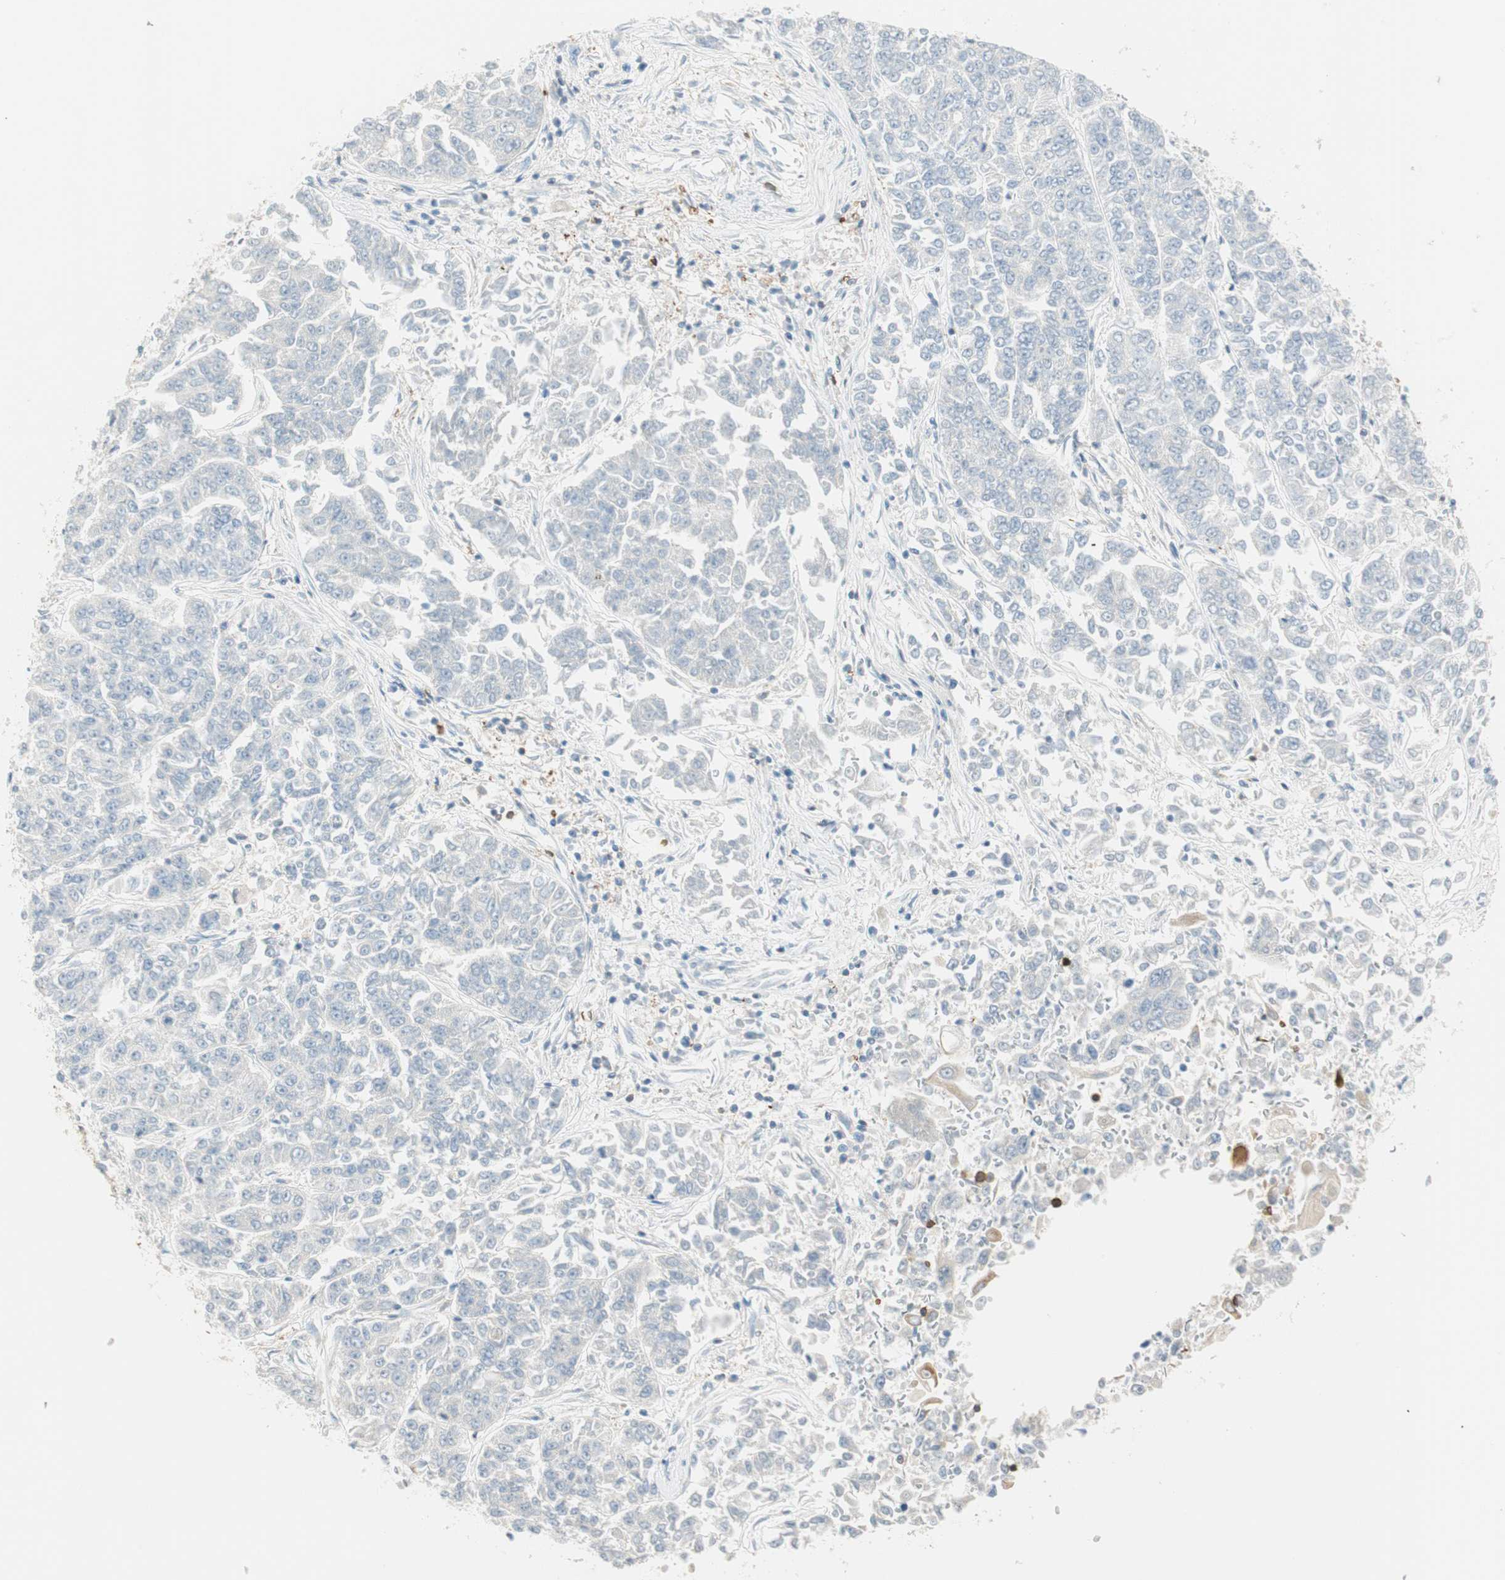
{"staining": {"intensity": "negative", "quantity": "none", "location": "none"}, "tissue": "lung cancer", "cell_type": "Tumor cells", "image_type": "cancer", "snomed": [{"axis": "morphology", "description": "Adenocarcinoma, NOS"}, {"axis": "topography", "description": "Lung"}], "caption": "Immunohistochemical staining of human adenocarcinoma (lung) shows no significant staining in tumor cells.", "gene": "HPGD", "patient": {"sex": "male", "age": 84}}